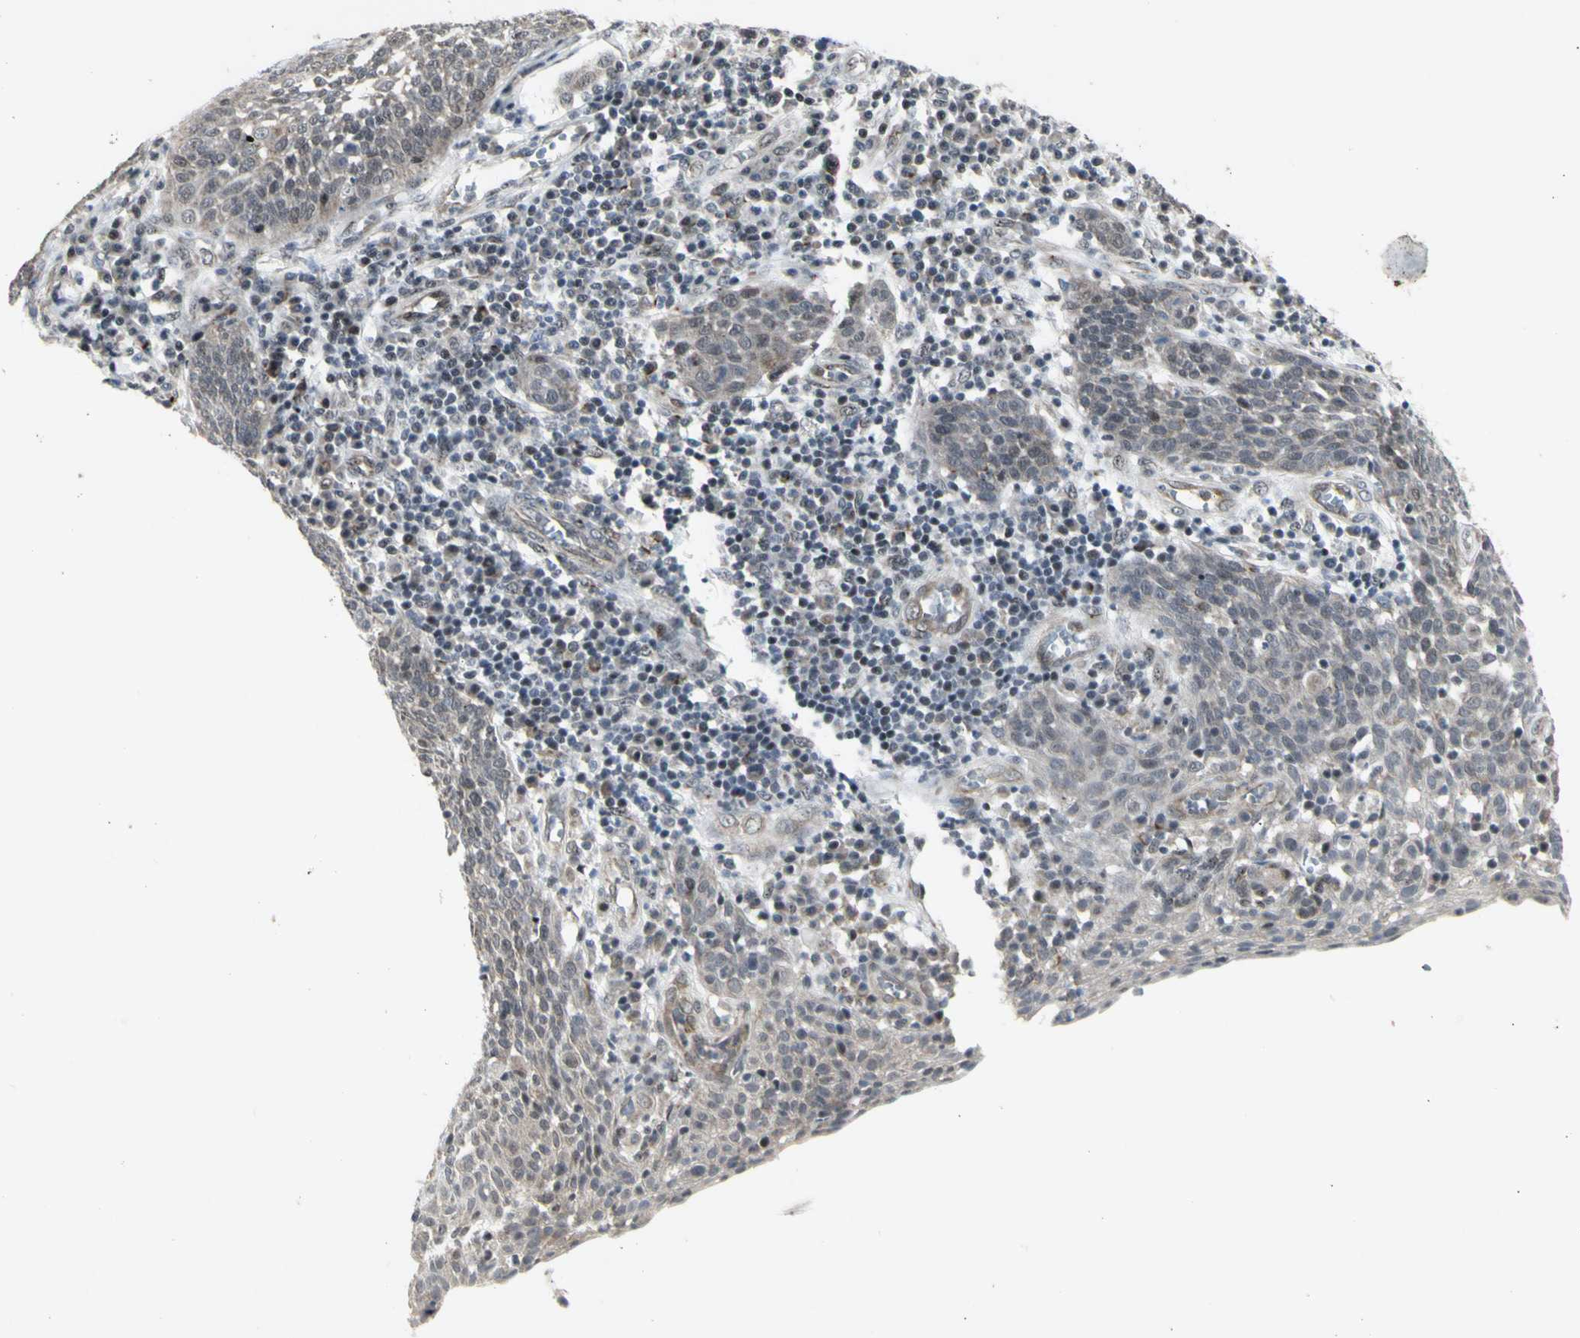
{"staining": {"intensity": "weak", "quantity": ">75%", "location": "cytoplasmic/membranous,nuclear"}, "tissue": "cervical cancer", "cell_type": "Tumor cells", "image_type": "cancer", "snomed": [{"axis": "morphology", "description": "Squamous cell carcinoma, NOS"}, {"axis": "topography", "description": "Cervix"}], "caption": "Protein staining of cervical cancer tissue exhibits weak cytoplasmic/membranous and nuclear staining in approximately >75% of tumor cells.", "gene": "DHRS7B", "patient": {"sex": "female", "age": 34}}